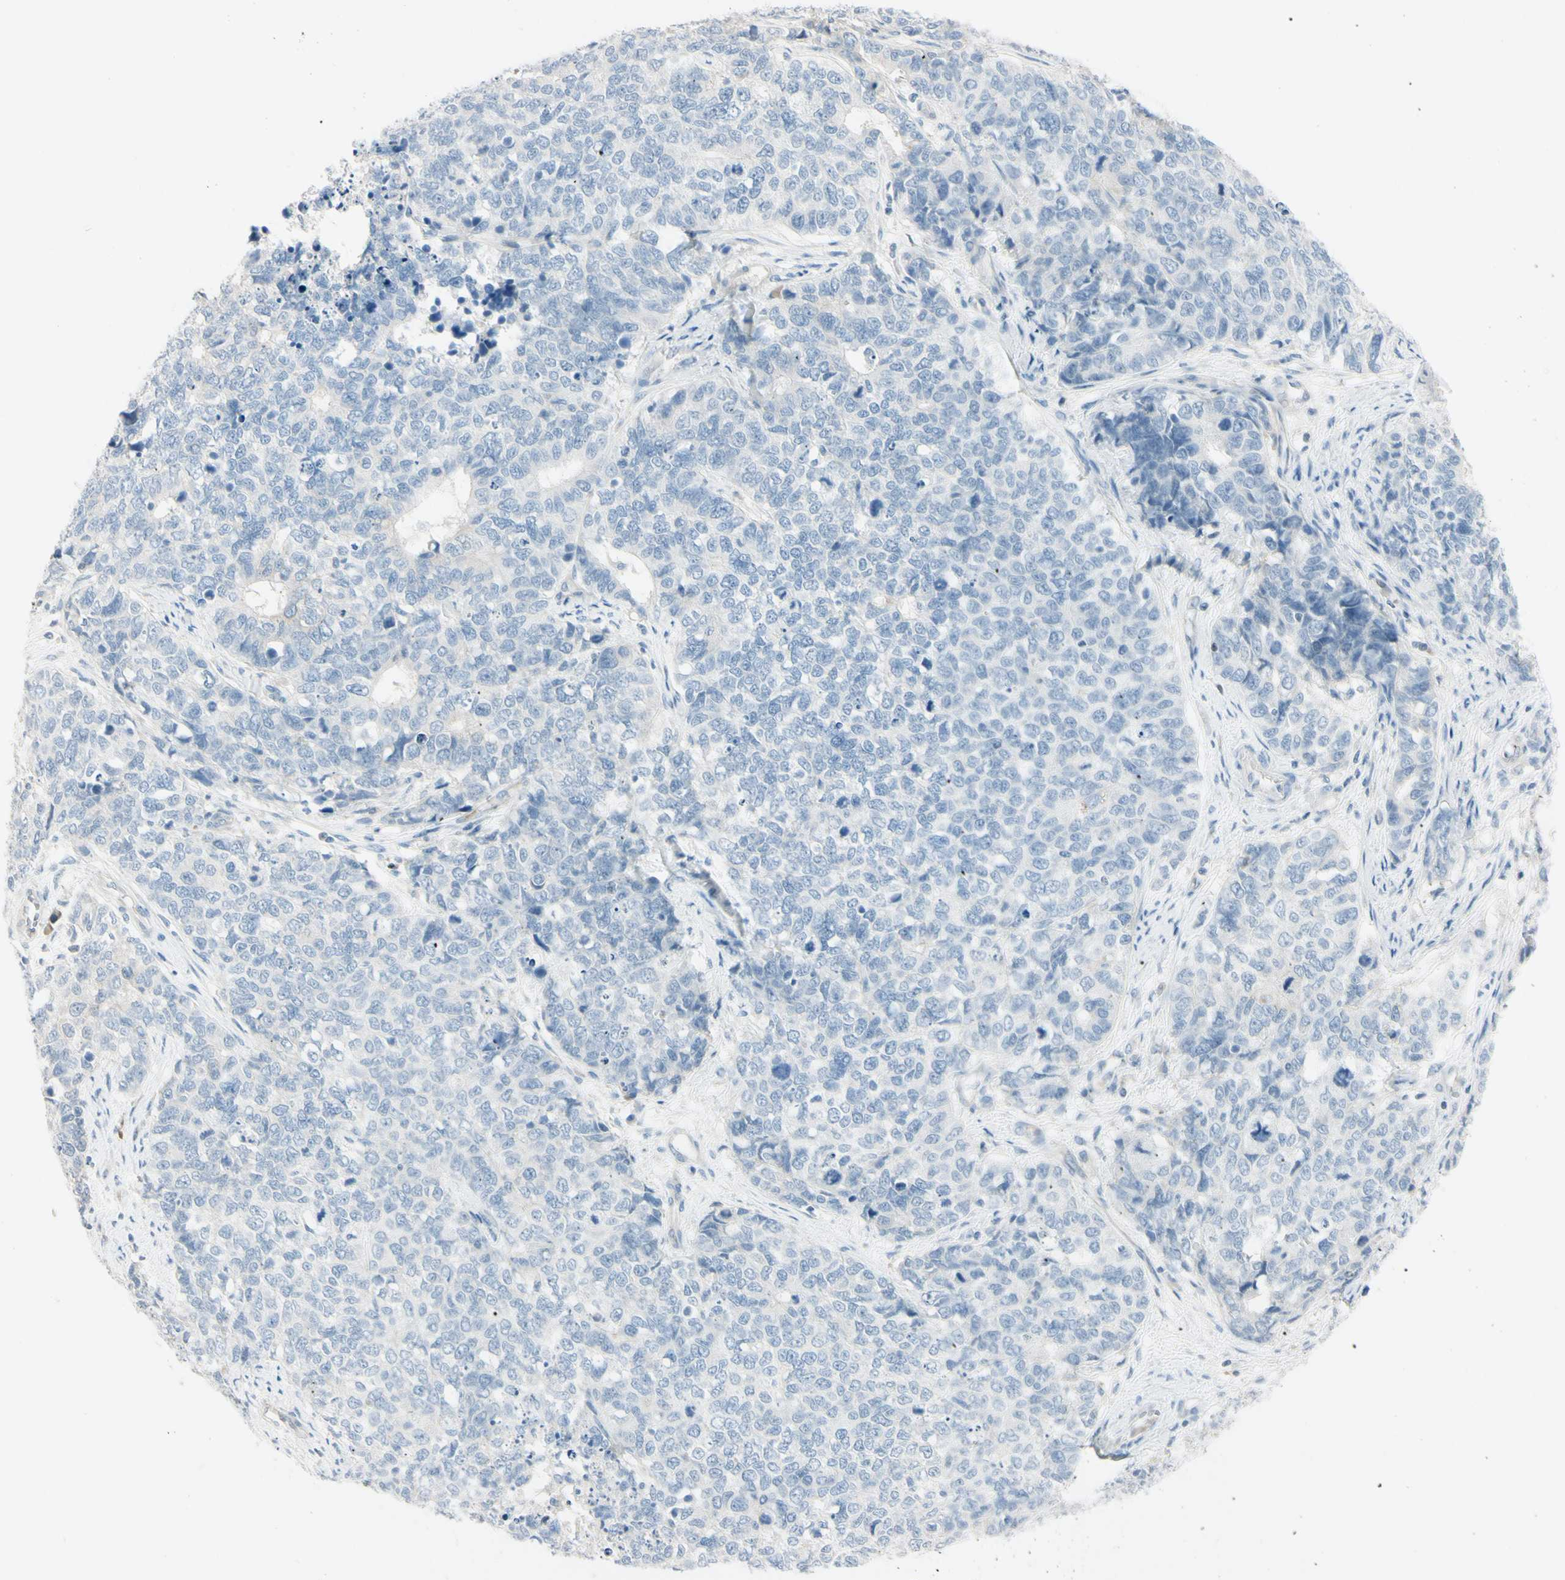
{"staining": {"intensity": "negative", "quantity": "none", "location": "none"}, "tissue": "cervical cancer", "cell_type": "Tumor cells", "image_type": "cancer", "snomed": [{"axis": "morphology", "description": "Squamous cell carcinoma, NOS"}, {"axis": "topography", "description": "Cervix"}], "caption": "This photomicrograph is of cervical cancer stained with immunohistochemistry (IHC) to label a protein in brown with the nuclei are counter-stained blue. There is no staining in tumor cells. Nuclei are stained in blue.", "gene": "ASB9", "patient": {"sex": "female", "age": 63}}